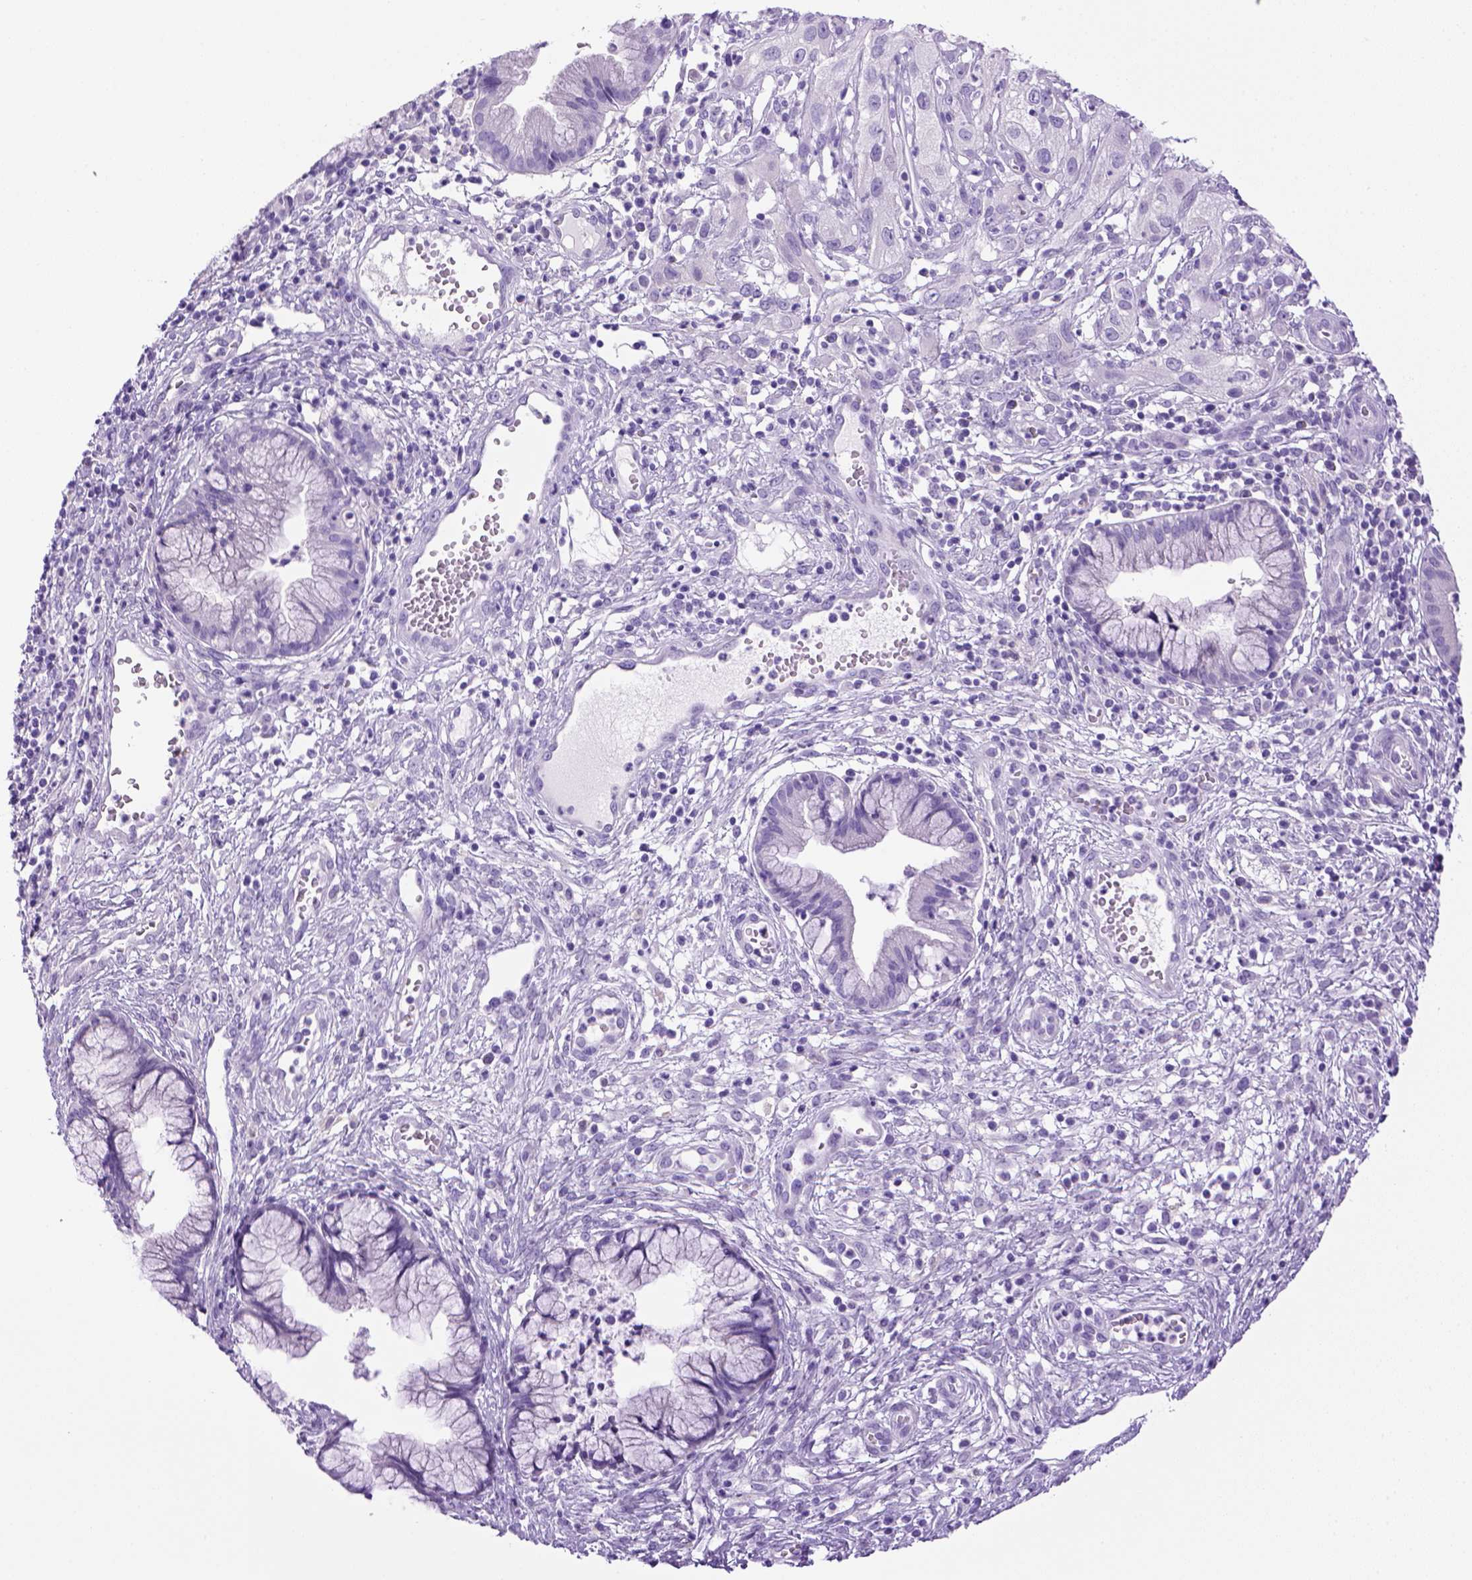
{"staining": {"intensity": "negative", "quantity": "none", "location": "none"}, "tissue": "cervical cancer", "cell_type": "Tumor cells", "image_type": "cancer", "snomed": [{"axis": "morphology", "description": "Squamous cell carcinoma, NOS"}, {"axis": "topography", "description": "Cervix"}], "caption": "Tumor cells show no significant protein expression in squamous cell carcinoma (cervical).", "gene": "SGCG", "patient": {"sex": "female", "age": 32}}